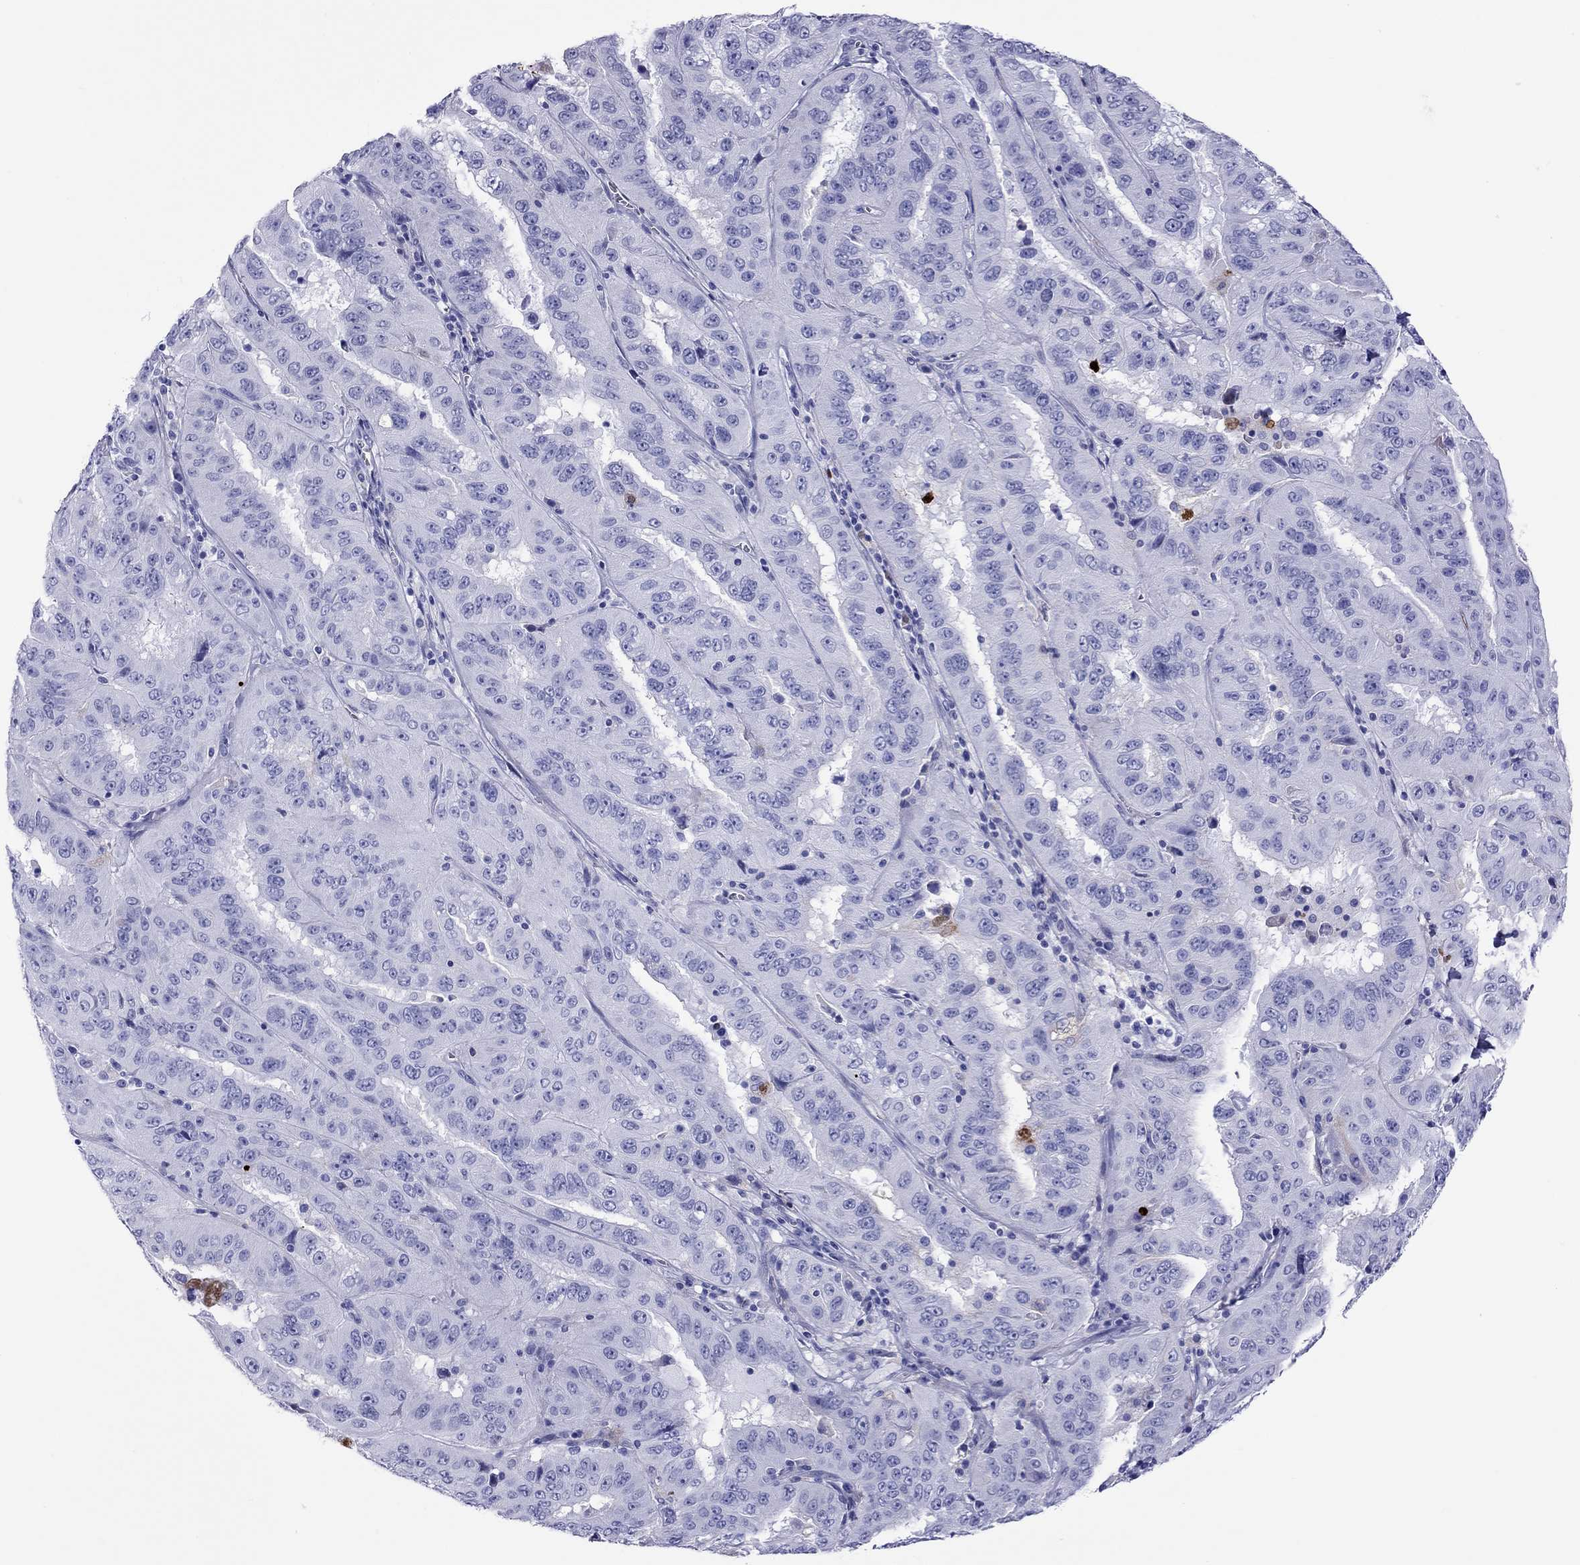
{"staining": {"intensity": "negative", "quantity": "none", "location": "none"}, "tissue": "pancreatic cancer", "cell_type": "Tumor cells", "image_type": "cancer", "snomed": [{"axis": "morphology", "description": "Adenocarcinoma, NOS"}, {"axis": "topography", "description": "Pancreas"}], "caption": "Immunohistochemical staining of pancreatic adenocarcinoma demonstrates no significant positivity in tumor cells.", "gene": "SERPINA3", "patient": {"sex": "male", "age": 63}}